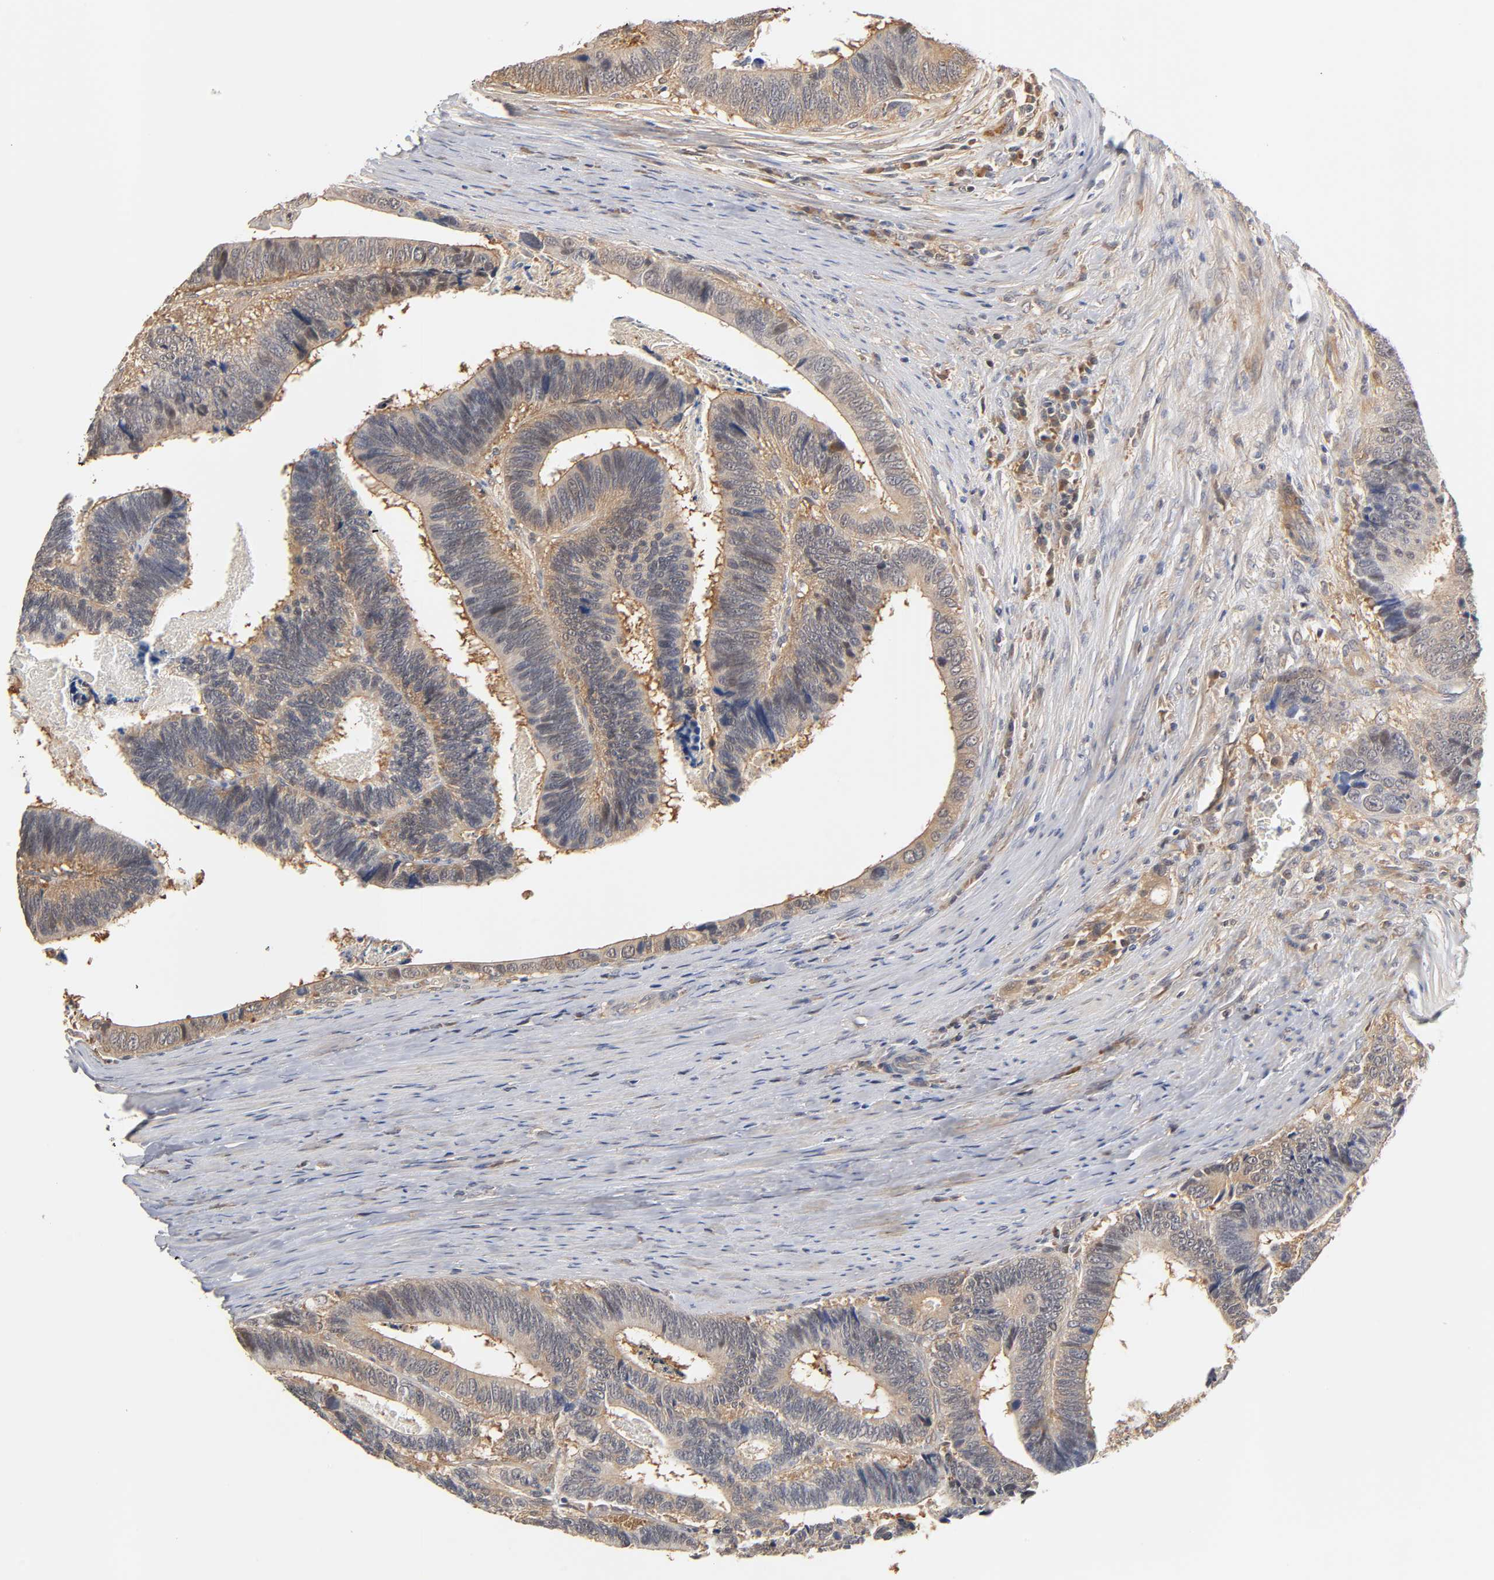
{"staining": {"intensity": "weak", "quantity": ">75%", "location": "cytoplasmic/membranous"}, "tissue": "colorectal cancer", "cell_type": "Tumor cells", "image_type": "cancer", "snomed": [{"axis": "morphology", "description": "Adenocarcinoma, NOS"}, {"axis": "topography", "description": "Colon"}], "caption": "An IHC photomicrograph of neoplastic tissue is shown. Protein staining in brown shows weak cytoplasmic/membranous positivity in colorectal cancer (adenocarcinoma) within tumor cells.", "gene": "PDE5A", "patient": {"sex": "male", "age": 72}}